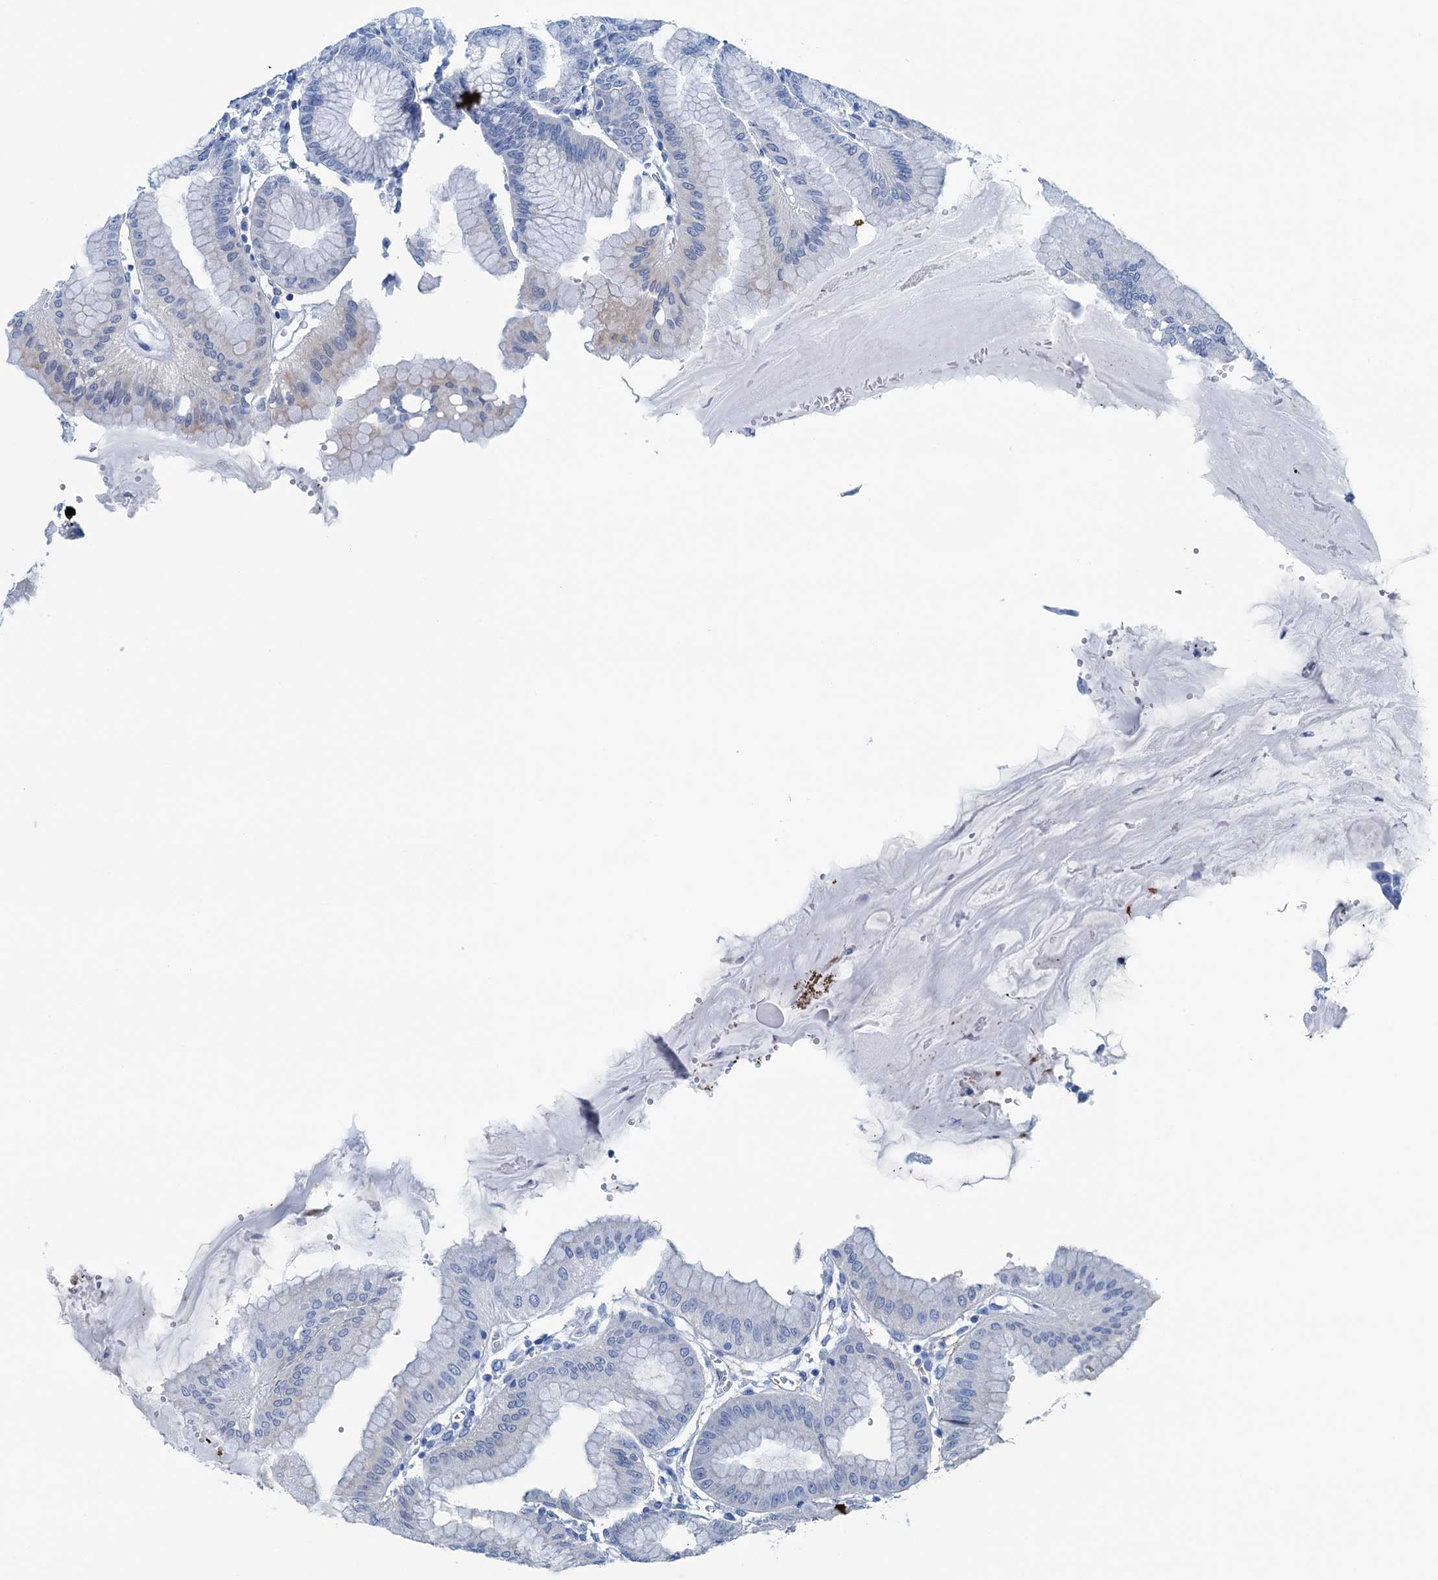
{"staining": {"intensity": "moderate", "quantity": "<25%", "location": "cytoplasmic/membranous,nuclear"}, "tissue": "stomach", "cell_type": "Glandular cells", "image_type": "normal", "snomed": [{"axis": "morphology", "description": "Normal tissue, NOS"}, {"axis": "topography", "description": "Stomach, lower"}], "caption": "This micrograph demonstrates benign stomach stained with immunohistochemistry to label a protein in brown. The cytoplasmic/membranous,nuclear of glandular cells show moderate positivity for the protein. Nuclei are counter-stained blue.", "gene": "CCDC34", "patient": {"sex": "male", "age": 71}}